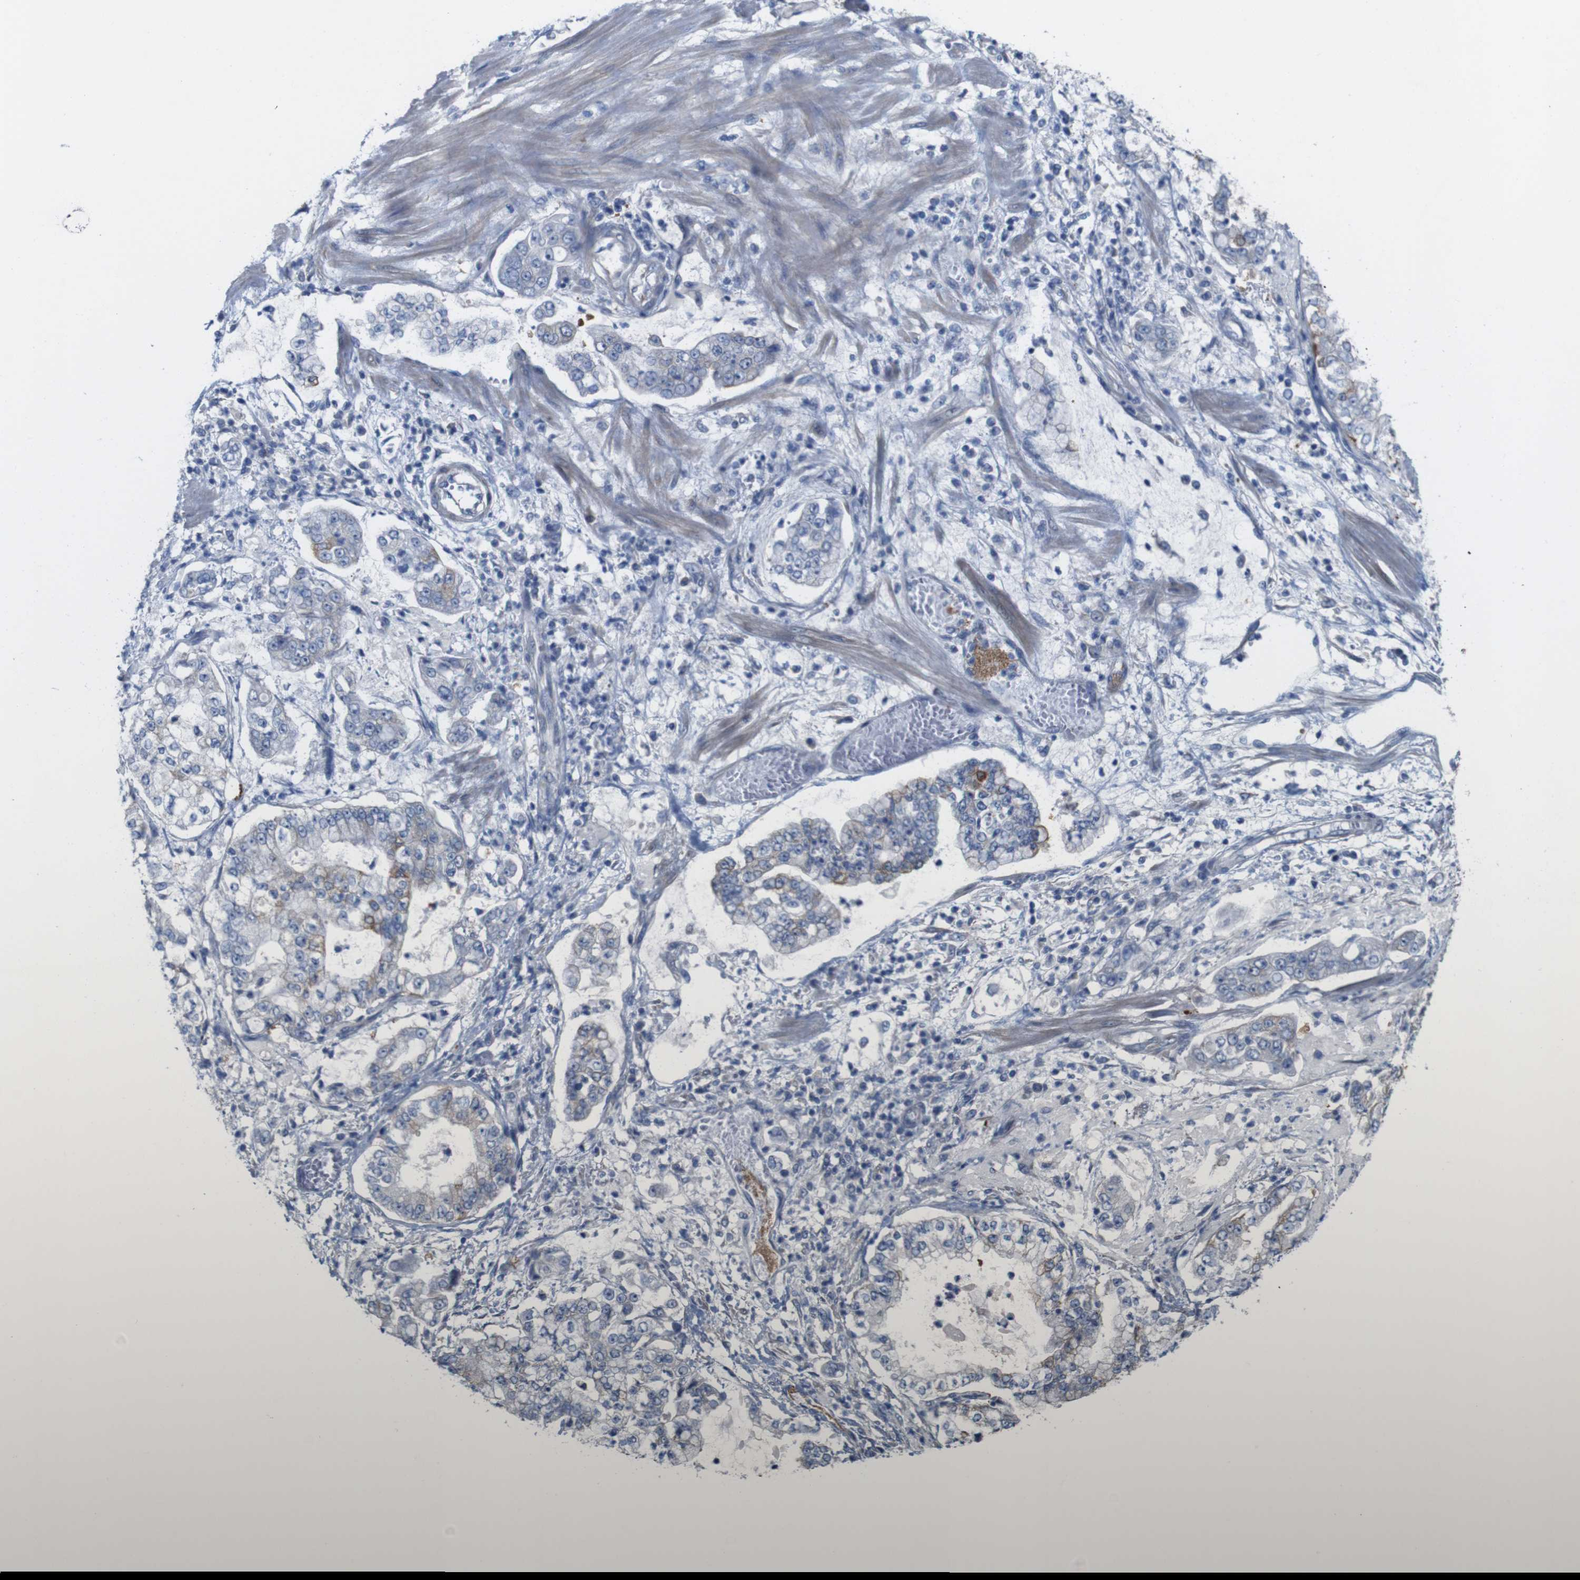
{"staining": {"intensity": "moderate", "quantity": "<25%", "location": "cytoplasmic/membranous"}, "tissue": "stomach cancer", "cell_type": "Tumor cells", "image_type": "cancer", "snomed": [{"axis": "morphology", "description": "Adenocarcinoma, NOS"}, {"axis": "topography", "description": "Stomach"}], "caption": "Moderate cytoplasmic/membranous protein expression is present in approximately <25% of tumor cells in adenocarcinoma (stomach). (DAB (3,3'-diaminobenzidine) = brown stain, brightfield microscopy at high magnification).", "gene": "MYEOV", "patient": {"sex": "male", "age": 76}}